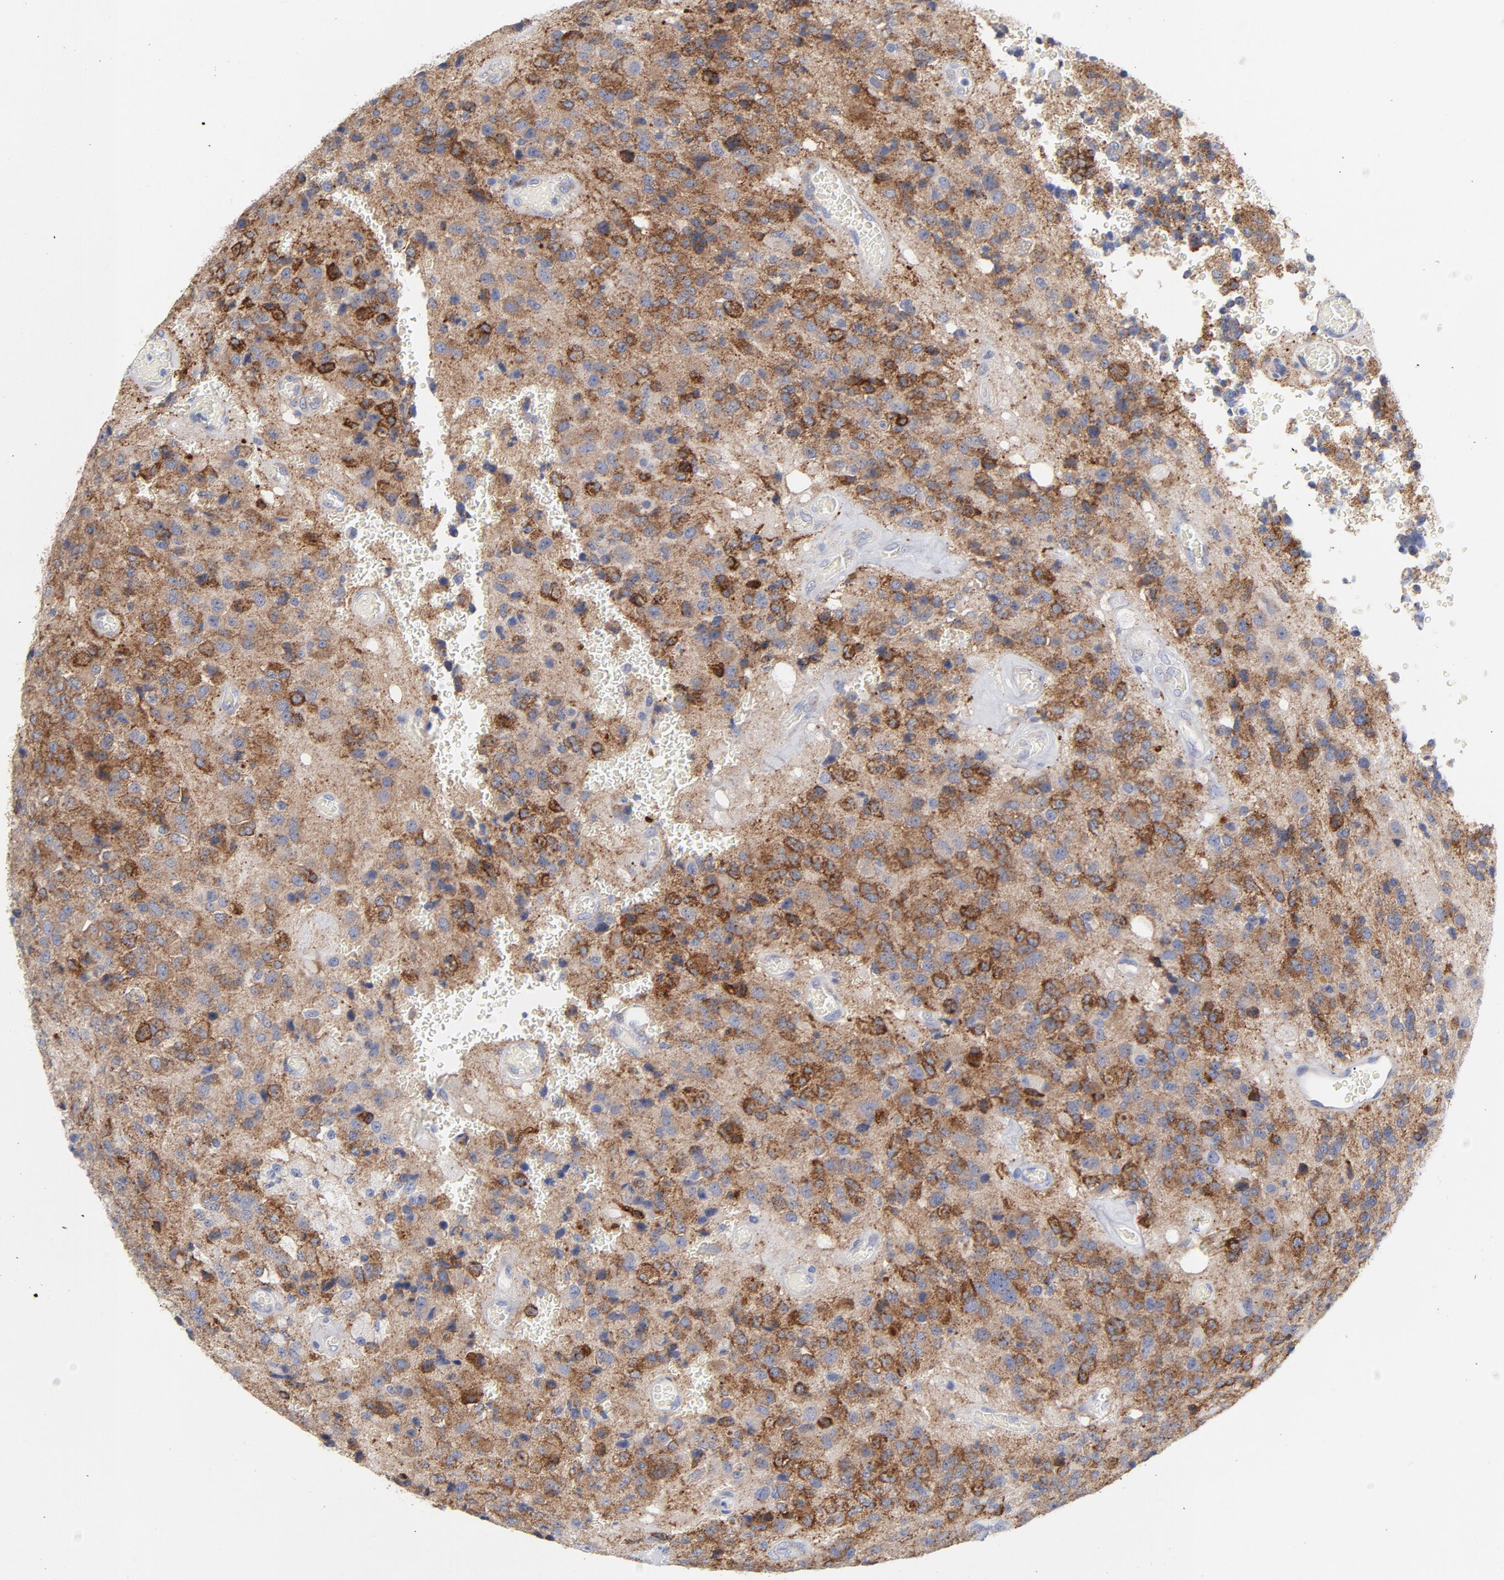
{"staining": {"intensity": "moderate", "quantity": ">75%", "location": "cytoplasmic/membranous"}, "tissue": "glioma", "cell_type": "Tumor cells", "image_type": "cancer", "snomed": [{"axis": "morphology", "description": "Glioma, malignant, High grade"}, {"axis": "topography", "description": "pancreas cauda"}], "caption": "Approximately >75% of tumor cells in glioma demonstrate moderate cytoplasmic/membranous protein staining as visualized by brown immunohistochemical staining.", "gene": "CPE", "patient": {"sex": "male", "age": 60}}